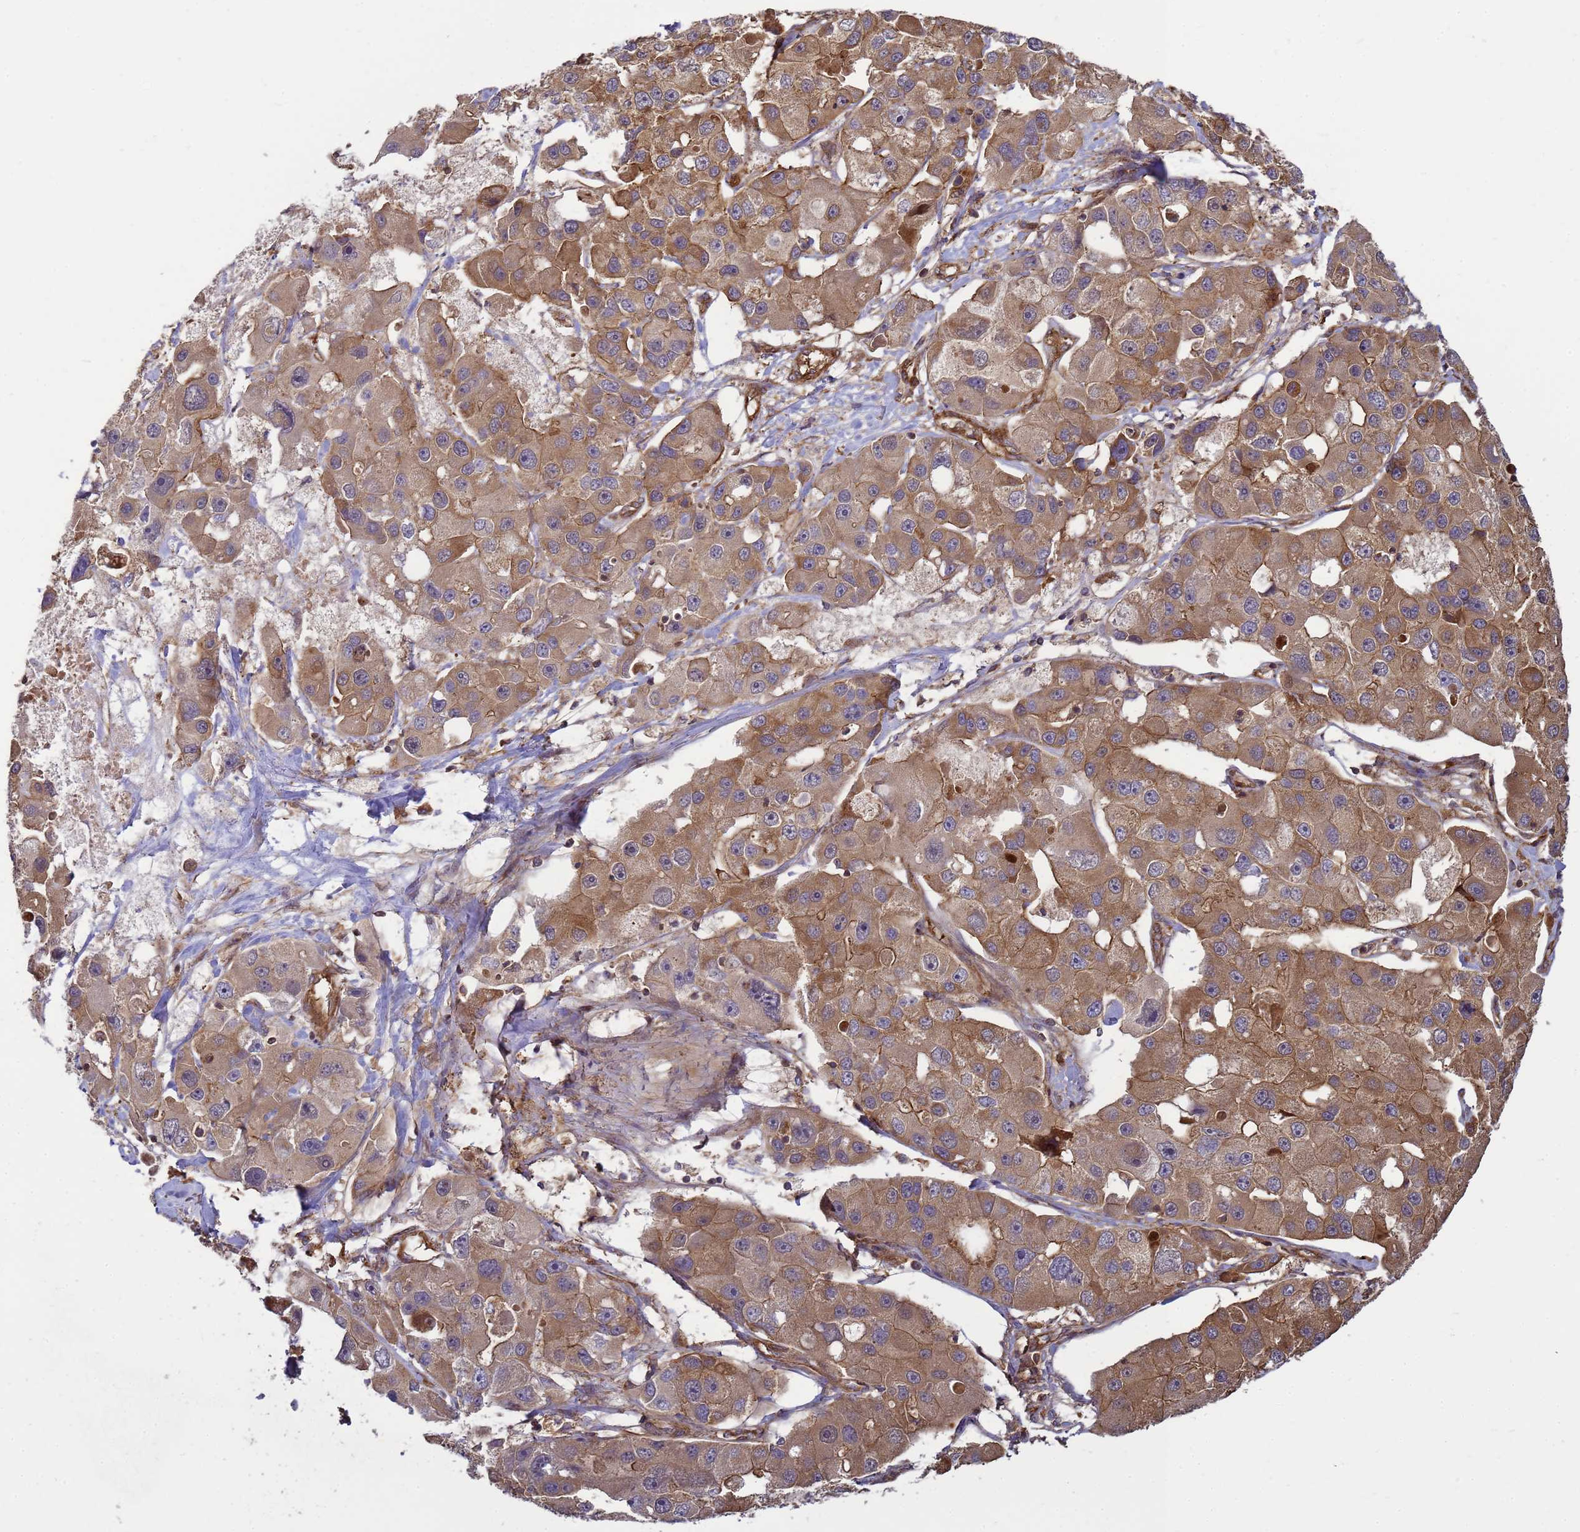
{"staining": {"intensity": "moderate", "quantity": ">75%", "location": "cytoplasmic/membranous"}, "tissue": "lung cancer", "cell_type": "Tumor cells", "image_type": "cancer", "snomed": [{"axis": "morphology", "description": "Adenocarcinoma, NOS"}, {"axis": "topography", "description": "Lung"}], "caption": "High-power microscopy captured an immunohistochemistry (IHC) micrograph of lung cancer (adenocarcinoma), revealing moderate cytoplasmic/membranous positivity in approximately >75% of tumor cells. (DAB (3,3'-diaminobenzidine) IHC, brown staining for protein, blue staining for nuclei).", "gene": "CNOT1", "patient": {"sex": "female", "age": 54}}